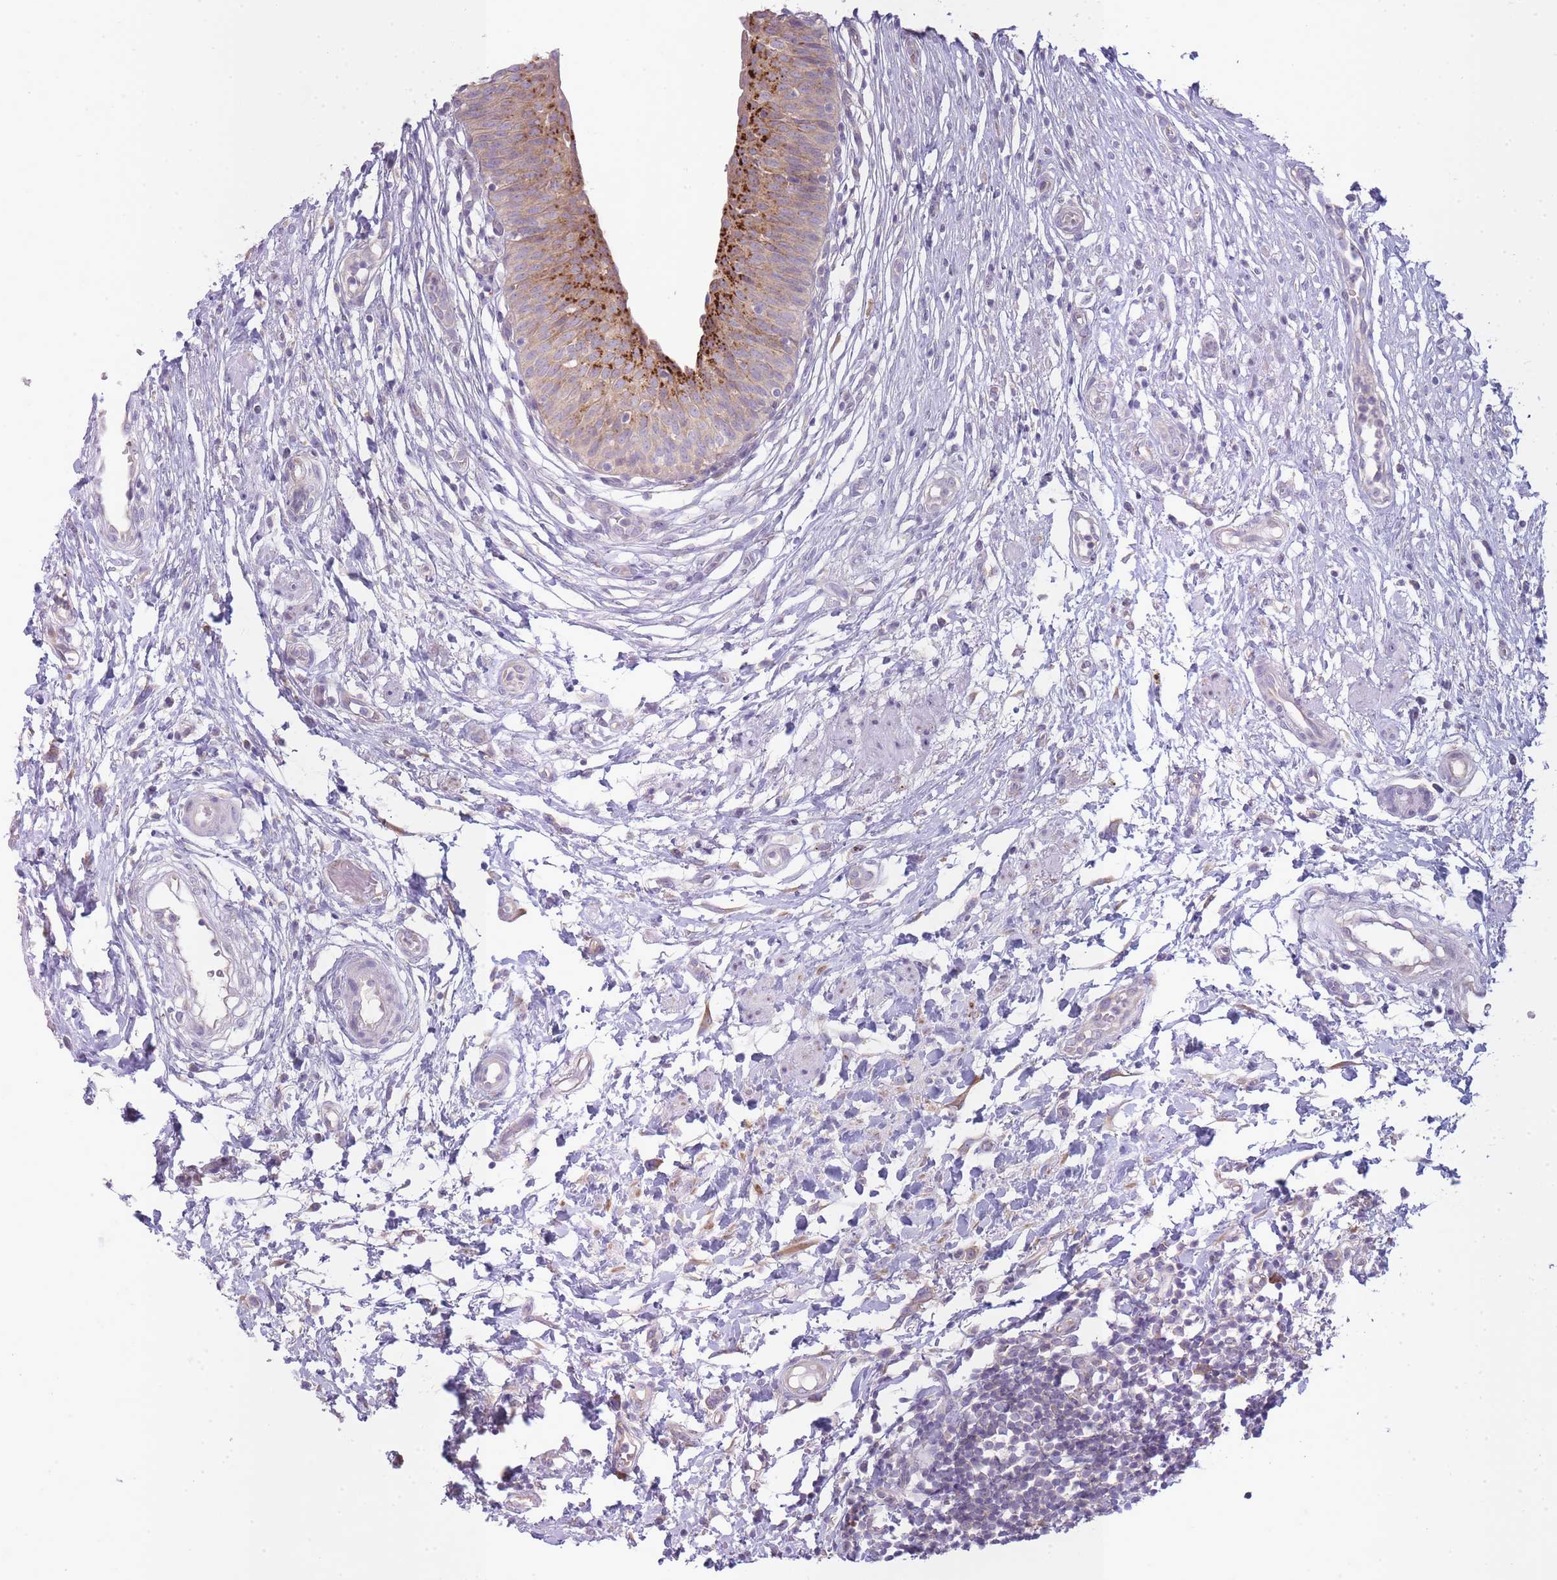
{"staining": {"intensity": "moderate", "quantity": ">75%", "location": "cytoplasmic/membranous"}, "tissue": "urinary bladder", "cell_type": "Urothelial cells", "image_type": "normal", "snomed": [{"axis": "morphology", "description": "Normal tissue, NOS"}, {"axis": "topography", "description": "Urinary bladder"}], "caption": "IHC of unremarkable human urinary bladder exhibits medium levels of moderate cytoplasmic/membranous positivity in about >75% of urothelial cells. The protein of interest is shown in brown color, while the nuclei are stained blue.", "gene": "OR5L1", "patient": {"sex": "male", "age": 55}}